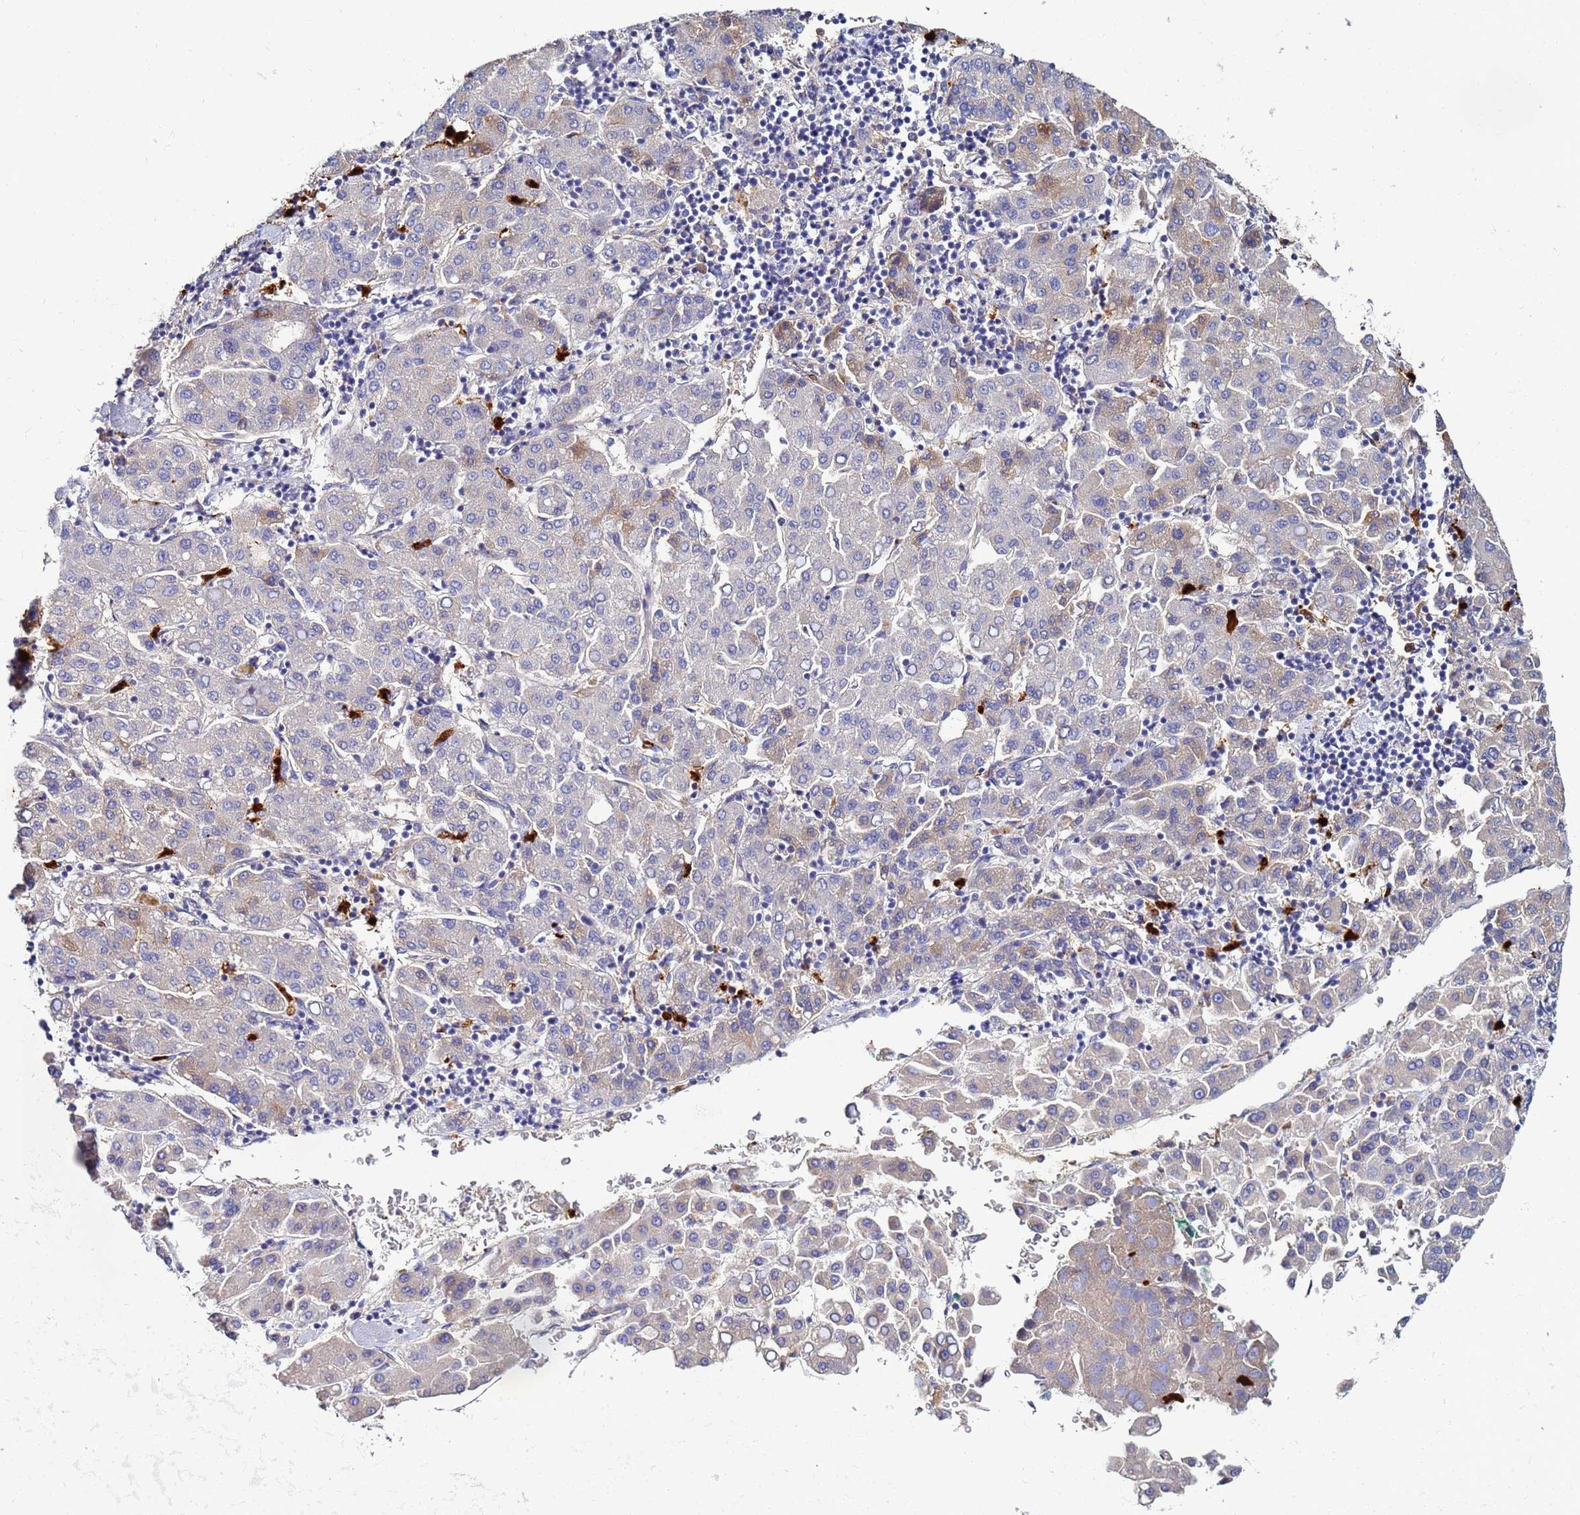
{"staining": {"intensity": "weak", "quantity": "<25%", "location": "cytoplasmic/membranous"}, "tissue": "liver cancer", "cell_type": "Tumor cells", "image_type": "cancer", "snomed": [{"axis": "morphology", "description": "Carcinoma, Hepatocellular, NOS"}, {"axis": "topography", "description": "Liver"}], "caption": "Liver hepatocellular carcinoma was stained to show a protein in brown. There is no significant expression in tumor cells.", "gene": "TUBAL3", "patient": {"sex": "male", "age": 65}}